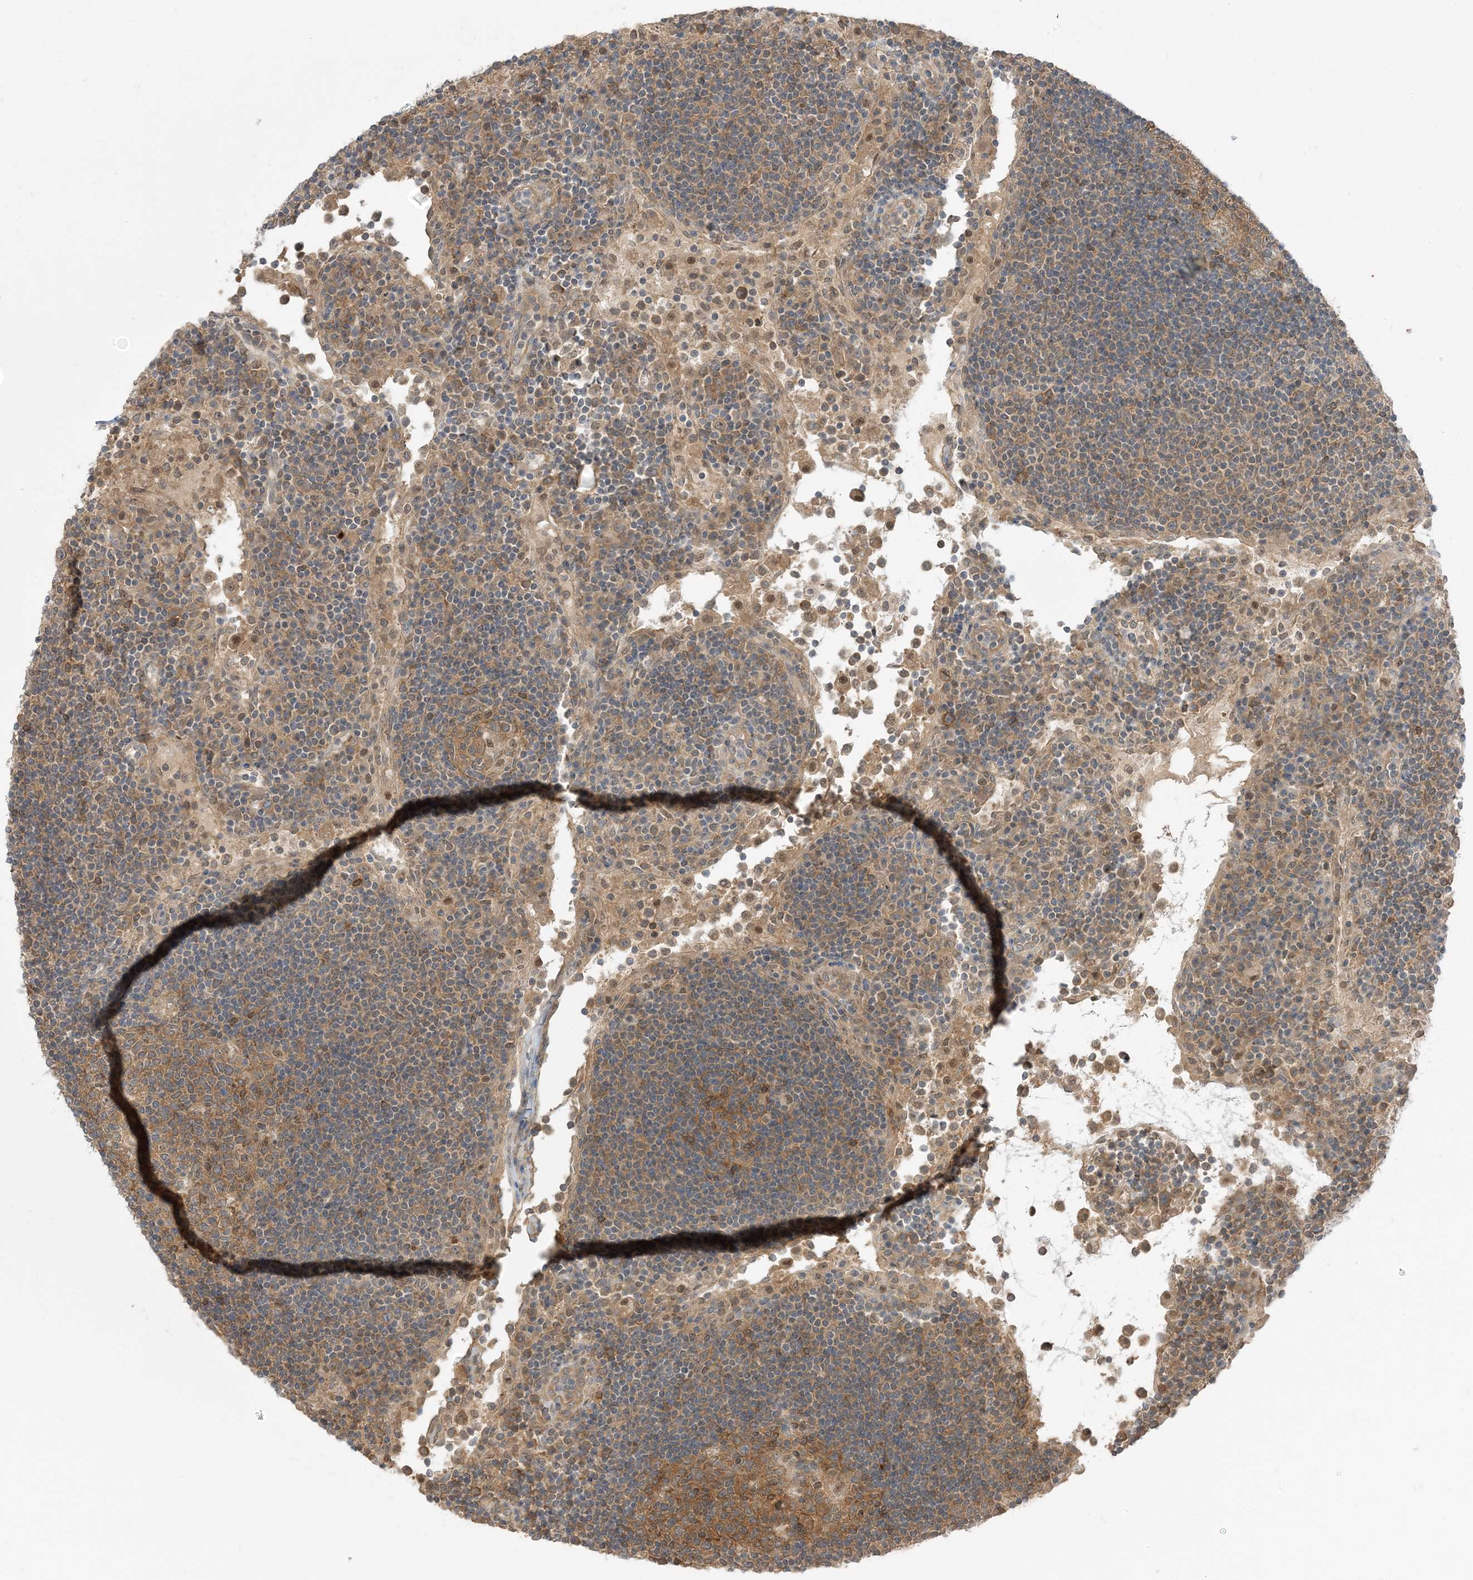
{"staining": {"intensity": "weak", "quantity": ">75%", "location": "cytoplasmic/membranous"}, "tissue": "lymph node", "cell_type": "Germinal center cells", "image_type": "normal", "snomed": [{"axis": "morphology", "description": "Normal tissue, NOS"}, {"axis": "topography", "description": "Lymph node"}], "caption": "Protein expression analysis of unremarkable lymph node reveals weak cytoplasmic/membranous expression in approximately >75% of germinal center cells.", "gene": "WDR26", "patient": {"sex": "female", "age": 53}}